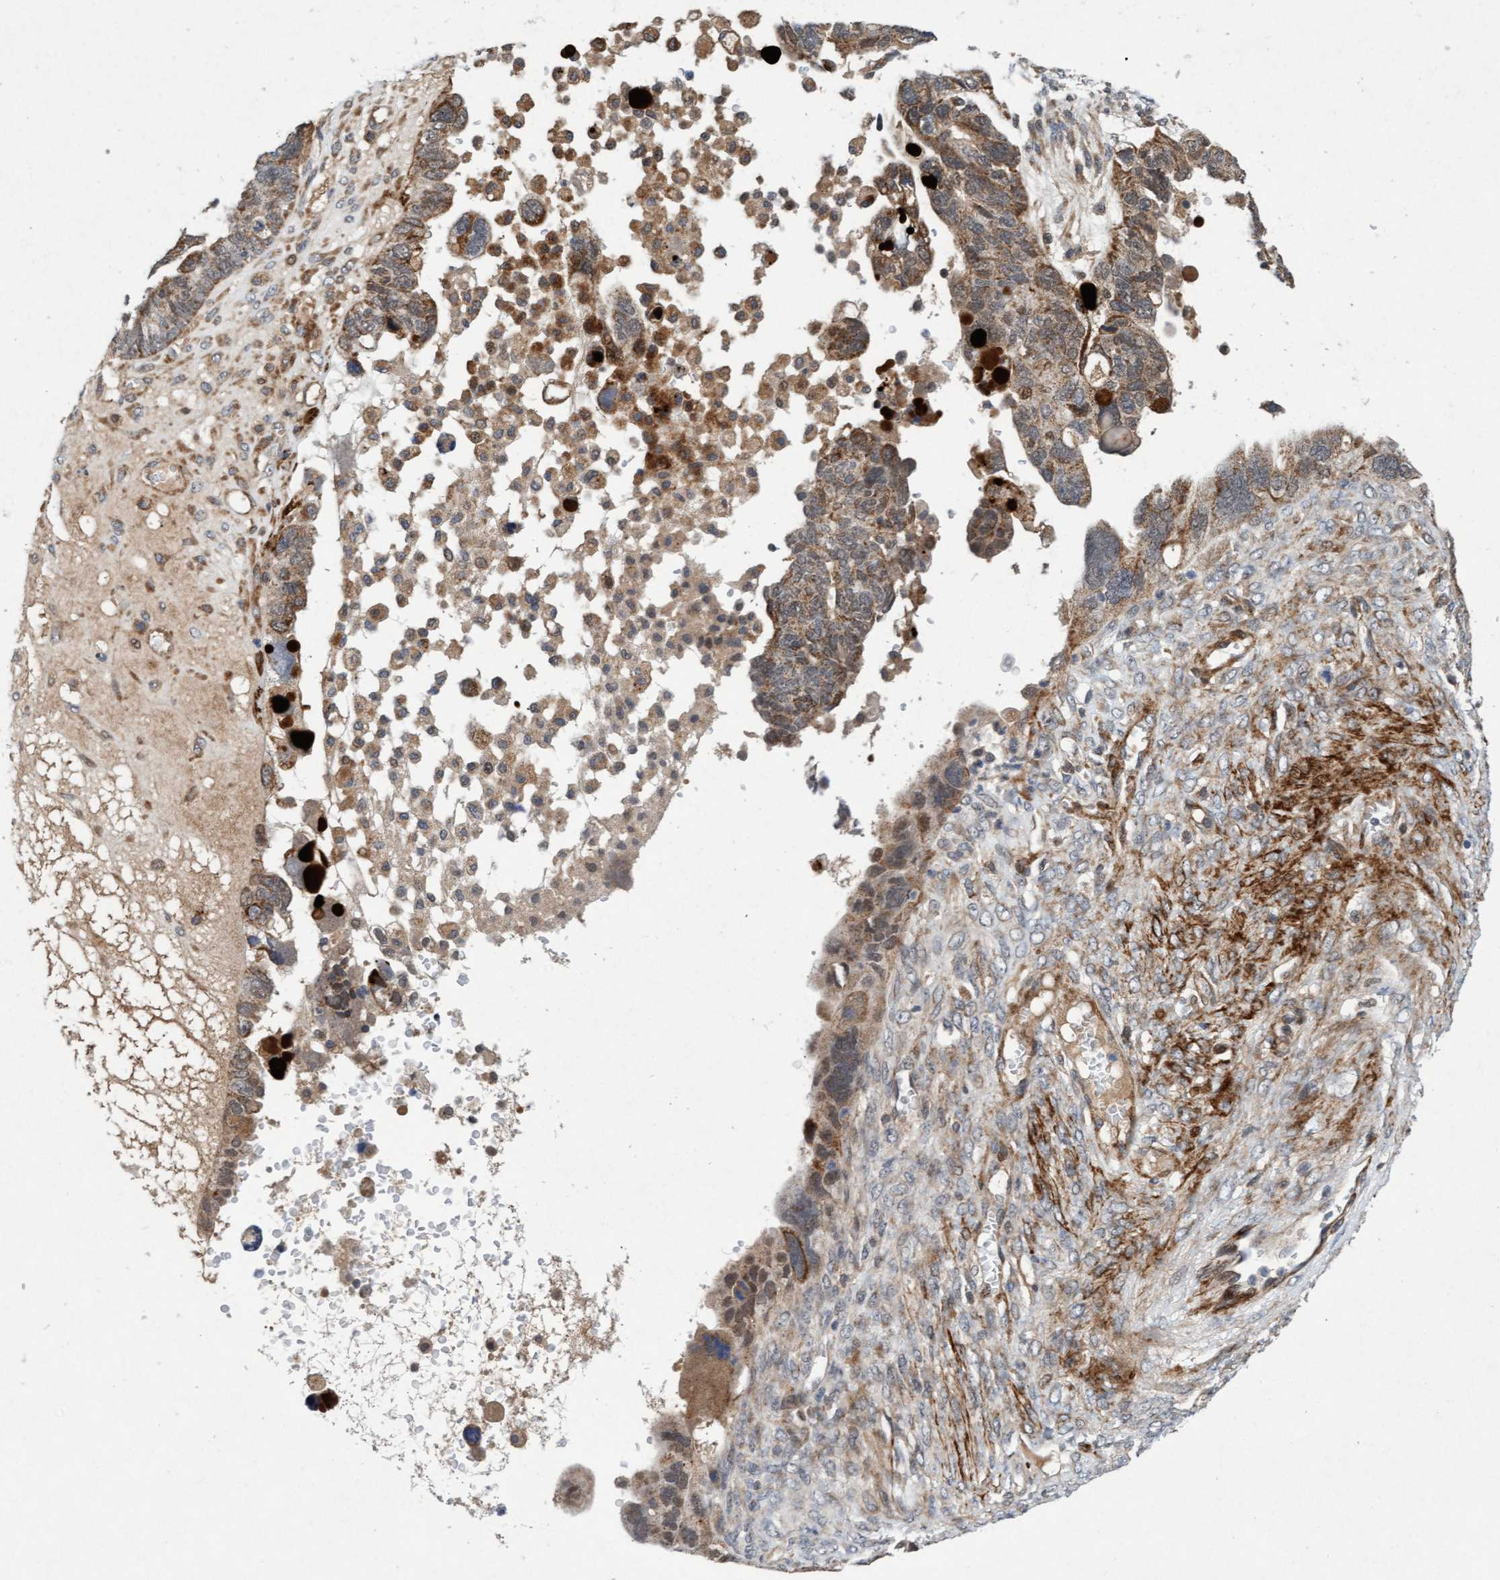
{"staining": {"intensity": "weak", "quantity": ">75%", "location": "cytoplasmic/membranous"}, "tissue": "ovarian cancer", "cell_type": "Tumor cells", "image_type": "cancer", "snomed": [{"axis": "morphology", "description": "Cystadenocarcinoma, serous, NOS"}, {"axis": "topography", "description": "Ovary"}], "caption": "IHC (DAB) staining of serous cystadenocarcinoma (ovarian) reveals weak cytoplasmic/membranous protein expression in about >75% of tumor cells.", "gene": "TMEM70", "patient": {"sex": "female", "age": 79}}